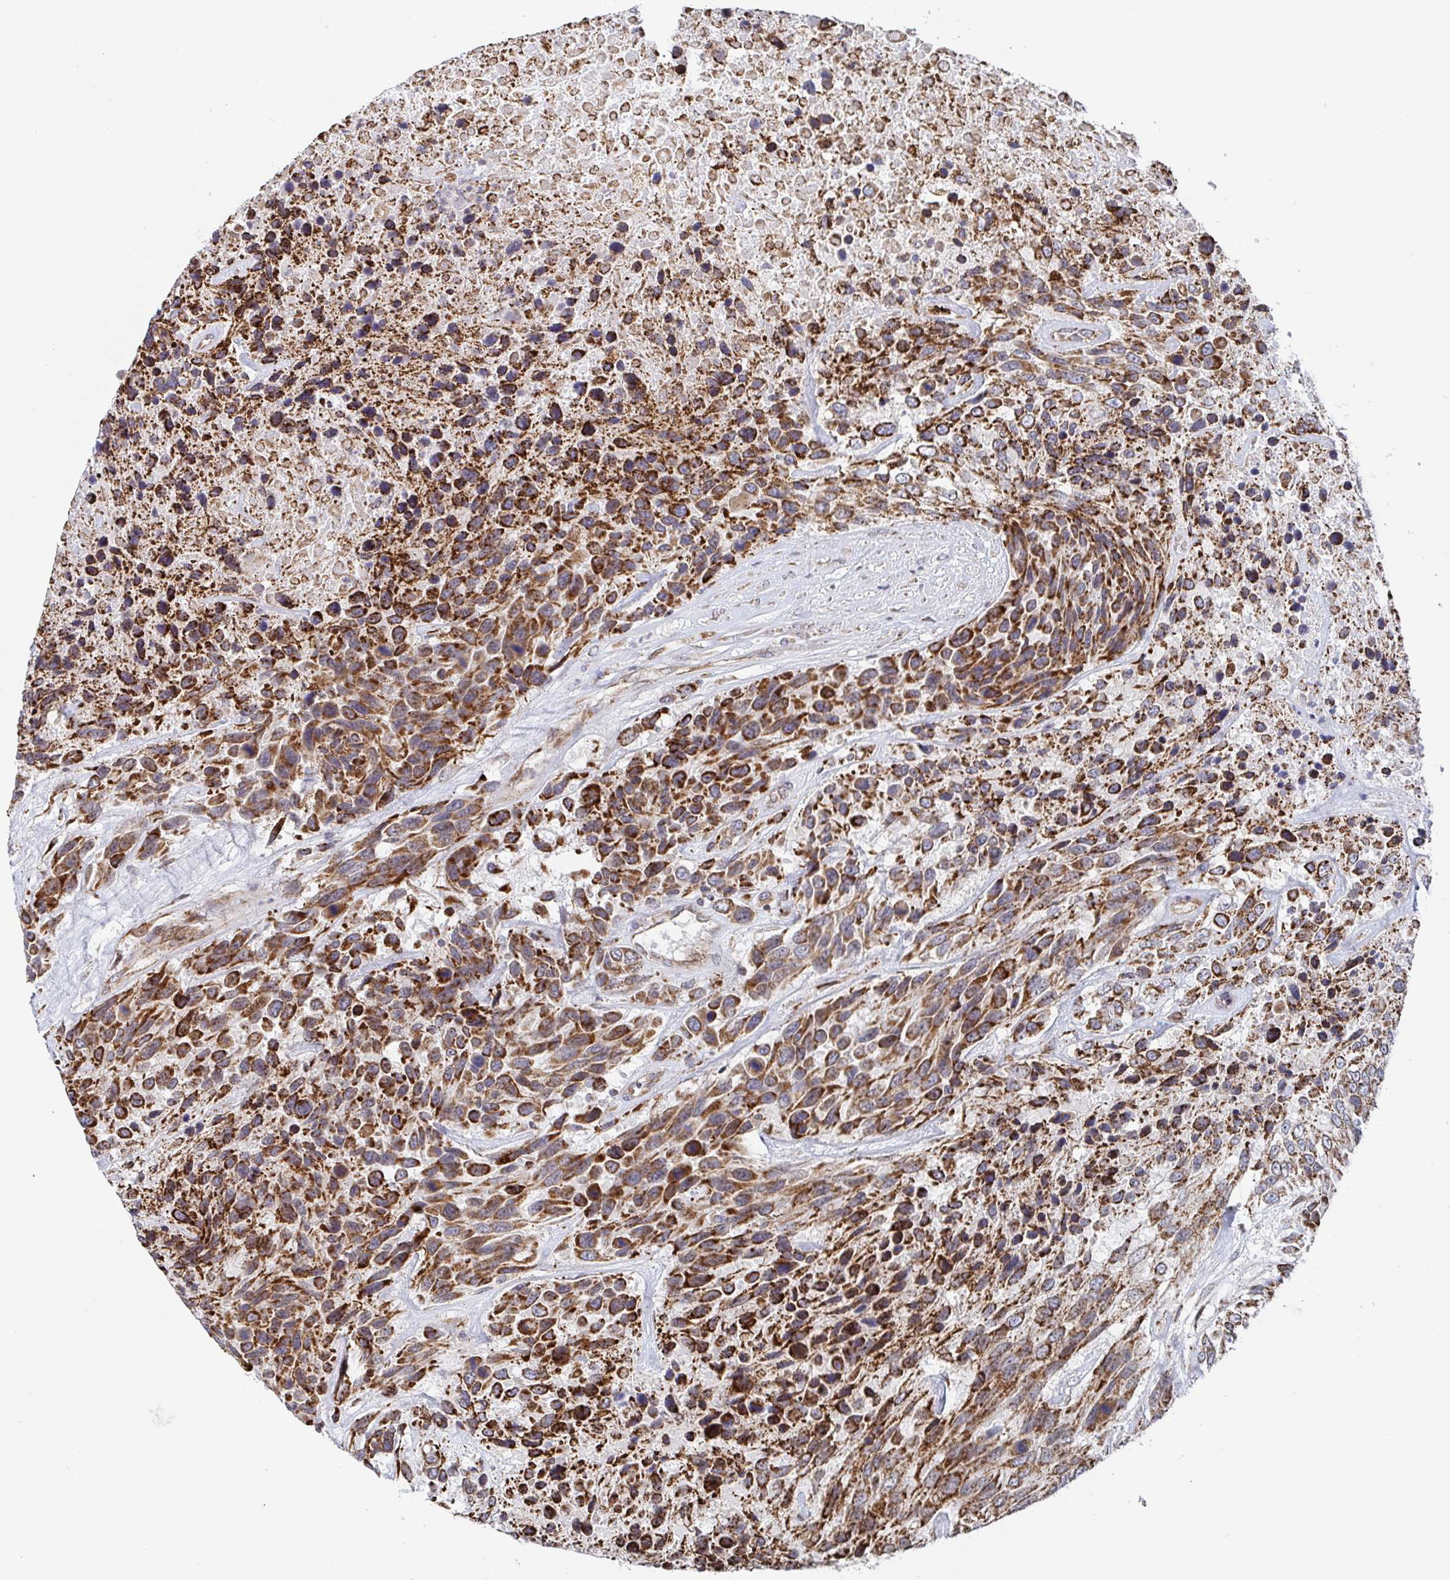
{"staining": {"intensity": "moderate", "quantity": ">75%", "location": "cytoplasmic/membranous"}, "tissue": "urothelial cancer", "cell_type": "Tumor cells", "image_type": "cancer", "snomed": [{"axis": "morphology", "description": "Urothelial carcinoma, High grade"}, {"axis": "topography", "description": "Urinary bladder"}], "caption": "IHC of urothelial cancer shows medium levels of moderate cytoplasmic/membranous positivity in approximately >75% of tumor cells.", "gene": "STARD8", "patient": {"sex": "female", "age": 70}}